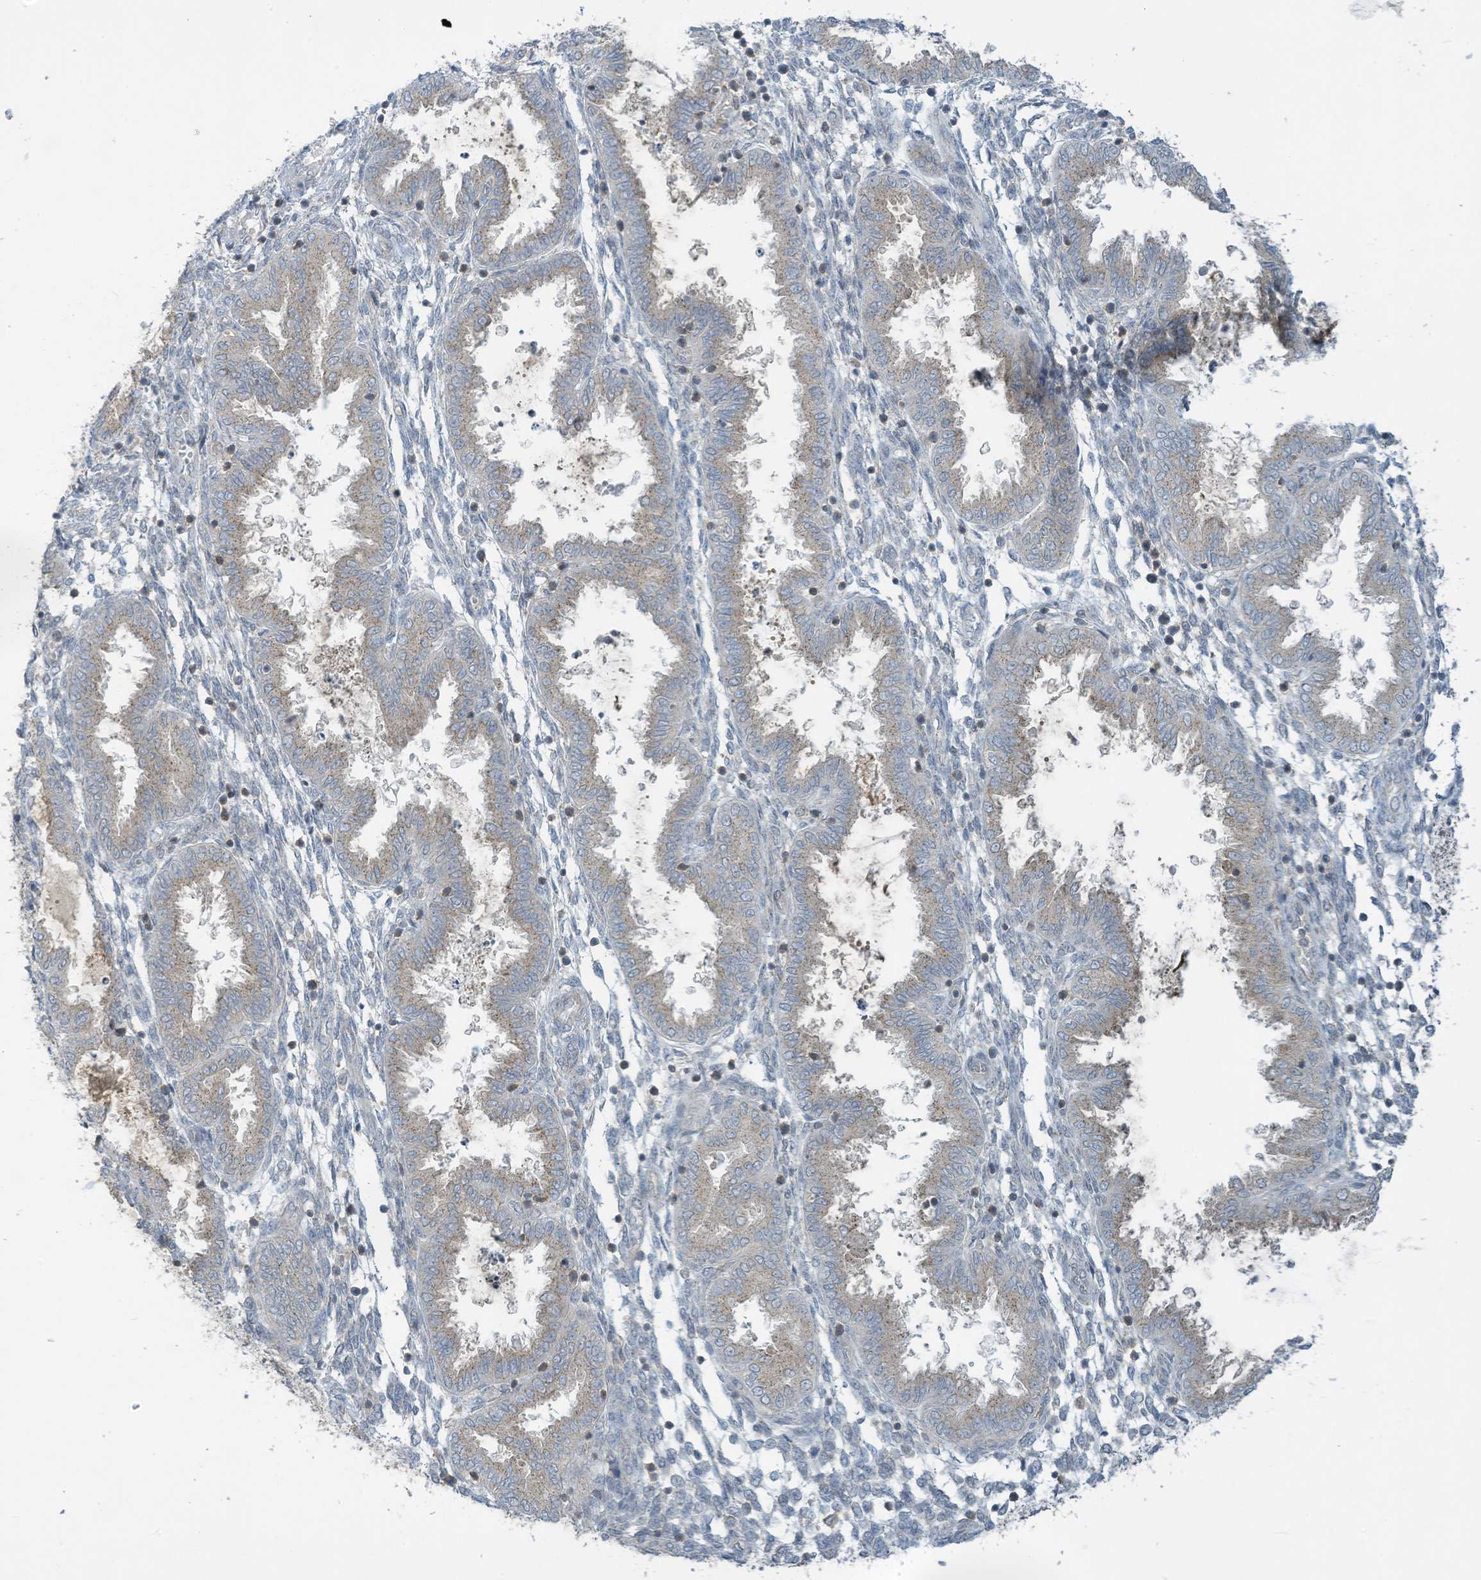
{"staining": {"intensity": "negative", "quantity": "none", "location": "none"}, "tissue": "endometrium", "cell_type": "Cells in endometrial stroma", "image_type": "normal", "snomed": [{"axis": "morphology", "description": "Normal tissue, NOS"}, {"axis": "topography", "description": "Endometrium"}], "caption": "Immunohistochemistry micrograph of benign endometrium: endometrium stained with DAB shows no significant protein positivity in cells in endometrial stroma.", "gene": "PARVG", "patient": {"sex": "female", "age": 33}}